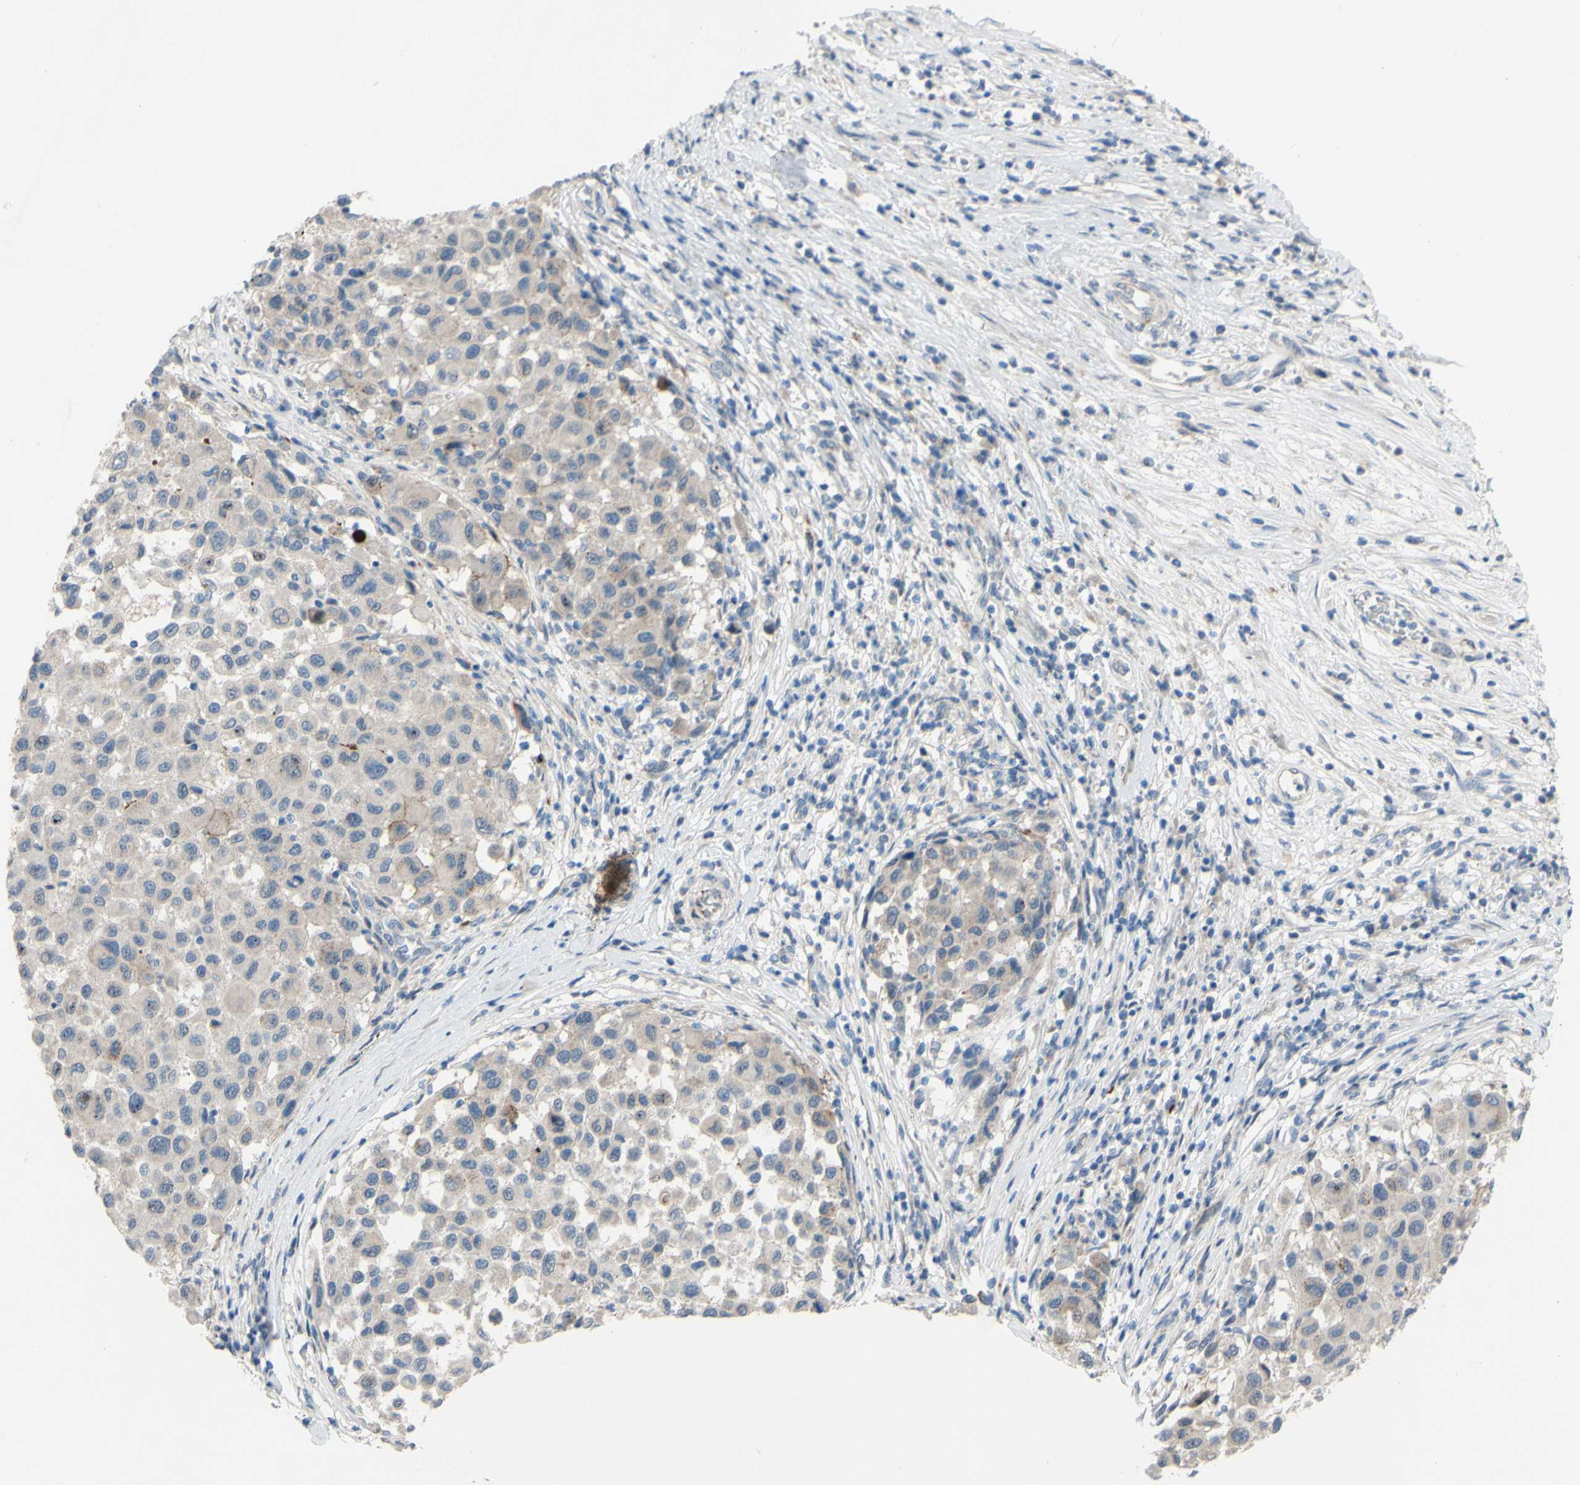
{"staining": {"intensity": "weak", "quantity": "<25%", "location": "cytoplasmic/membranous"}, "tissue": "melanoma", "cell_type": "Tumor cells", "image_type": "cancer", "snomed": [{"axis": "morphology", "description": "Malignant melanoma, Metastatic site"}, {"axis": "topography", "description": "Lymph node"}], "caption": "DAB immunohistochemical staining of malignant melanoma (metastatic site) demonstrates no significant positivity in tumor cells. (Brightfield microscopy of DAB IHC at high magnification).", "gene": "CDCP1", "patient": {"sex": "male", "age": 61}}